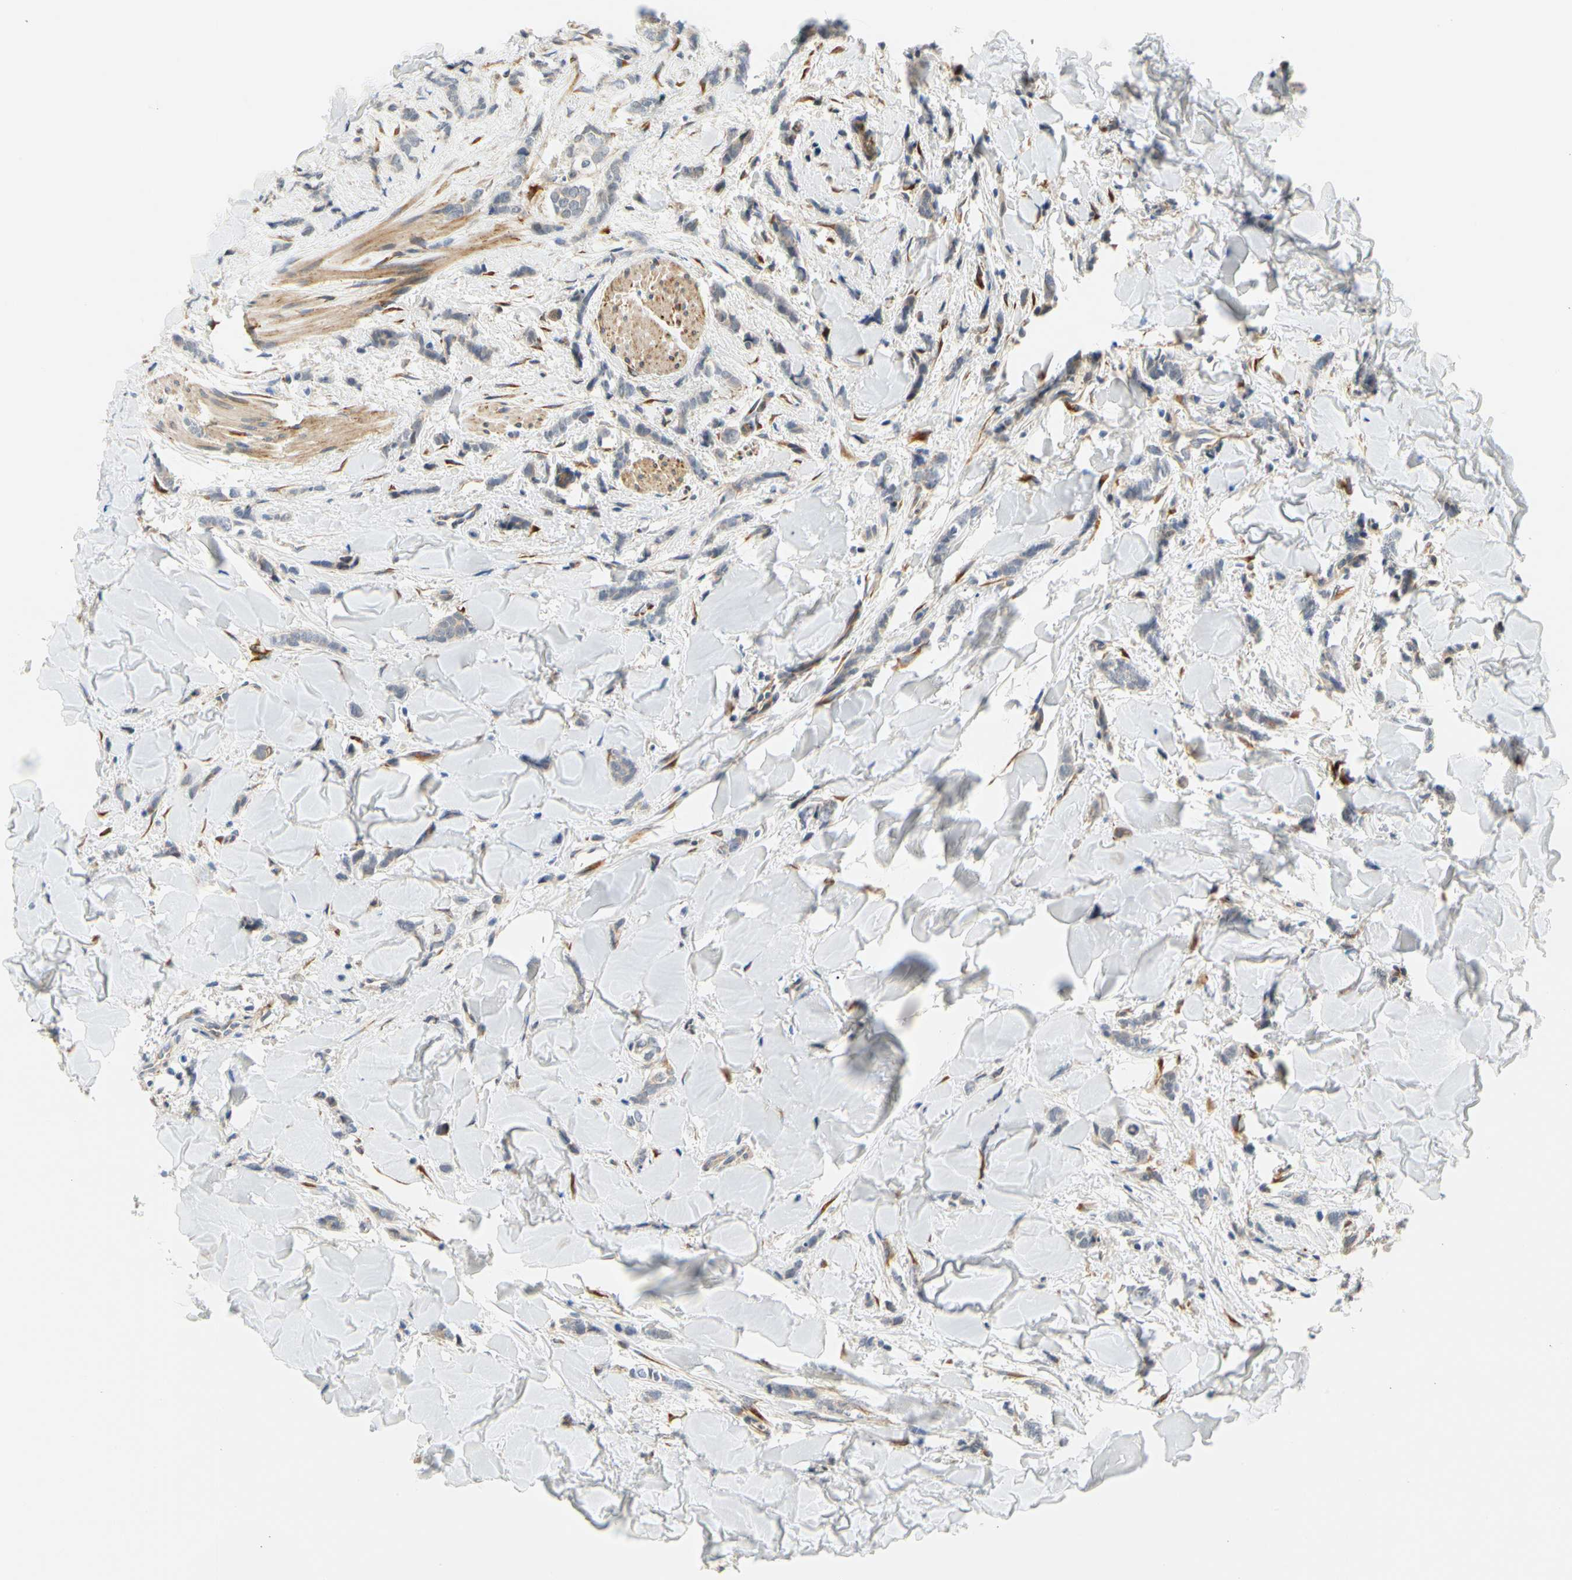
{"staining": {"intensity": "weak", "quantity": "<25%", "location": "cytoplasmic/membranous"}, "tissue": "breast cancer", "cell_type": "Tumor cells", "image_type": "cancer", "snomed": [{"axis": "morphology", "description": "Lobular carcinoma"}, {"axis": "topography", "description": "Skin"}, {"axis": "topography", "description": "Breast"}], "caption": "Photomicrograph shows no significant protein expression in tumor cells of breast cancer. The staining is performed using DAB brown chromogen with nuclei counter-stained in using hematoxylin.", "gene": "ZNF236", "patient": {"sex": "female", "age": 46}}